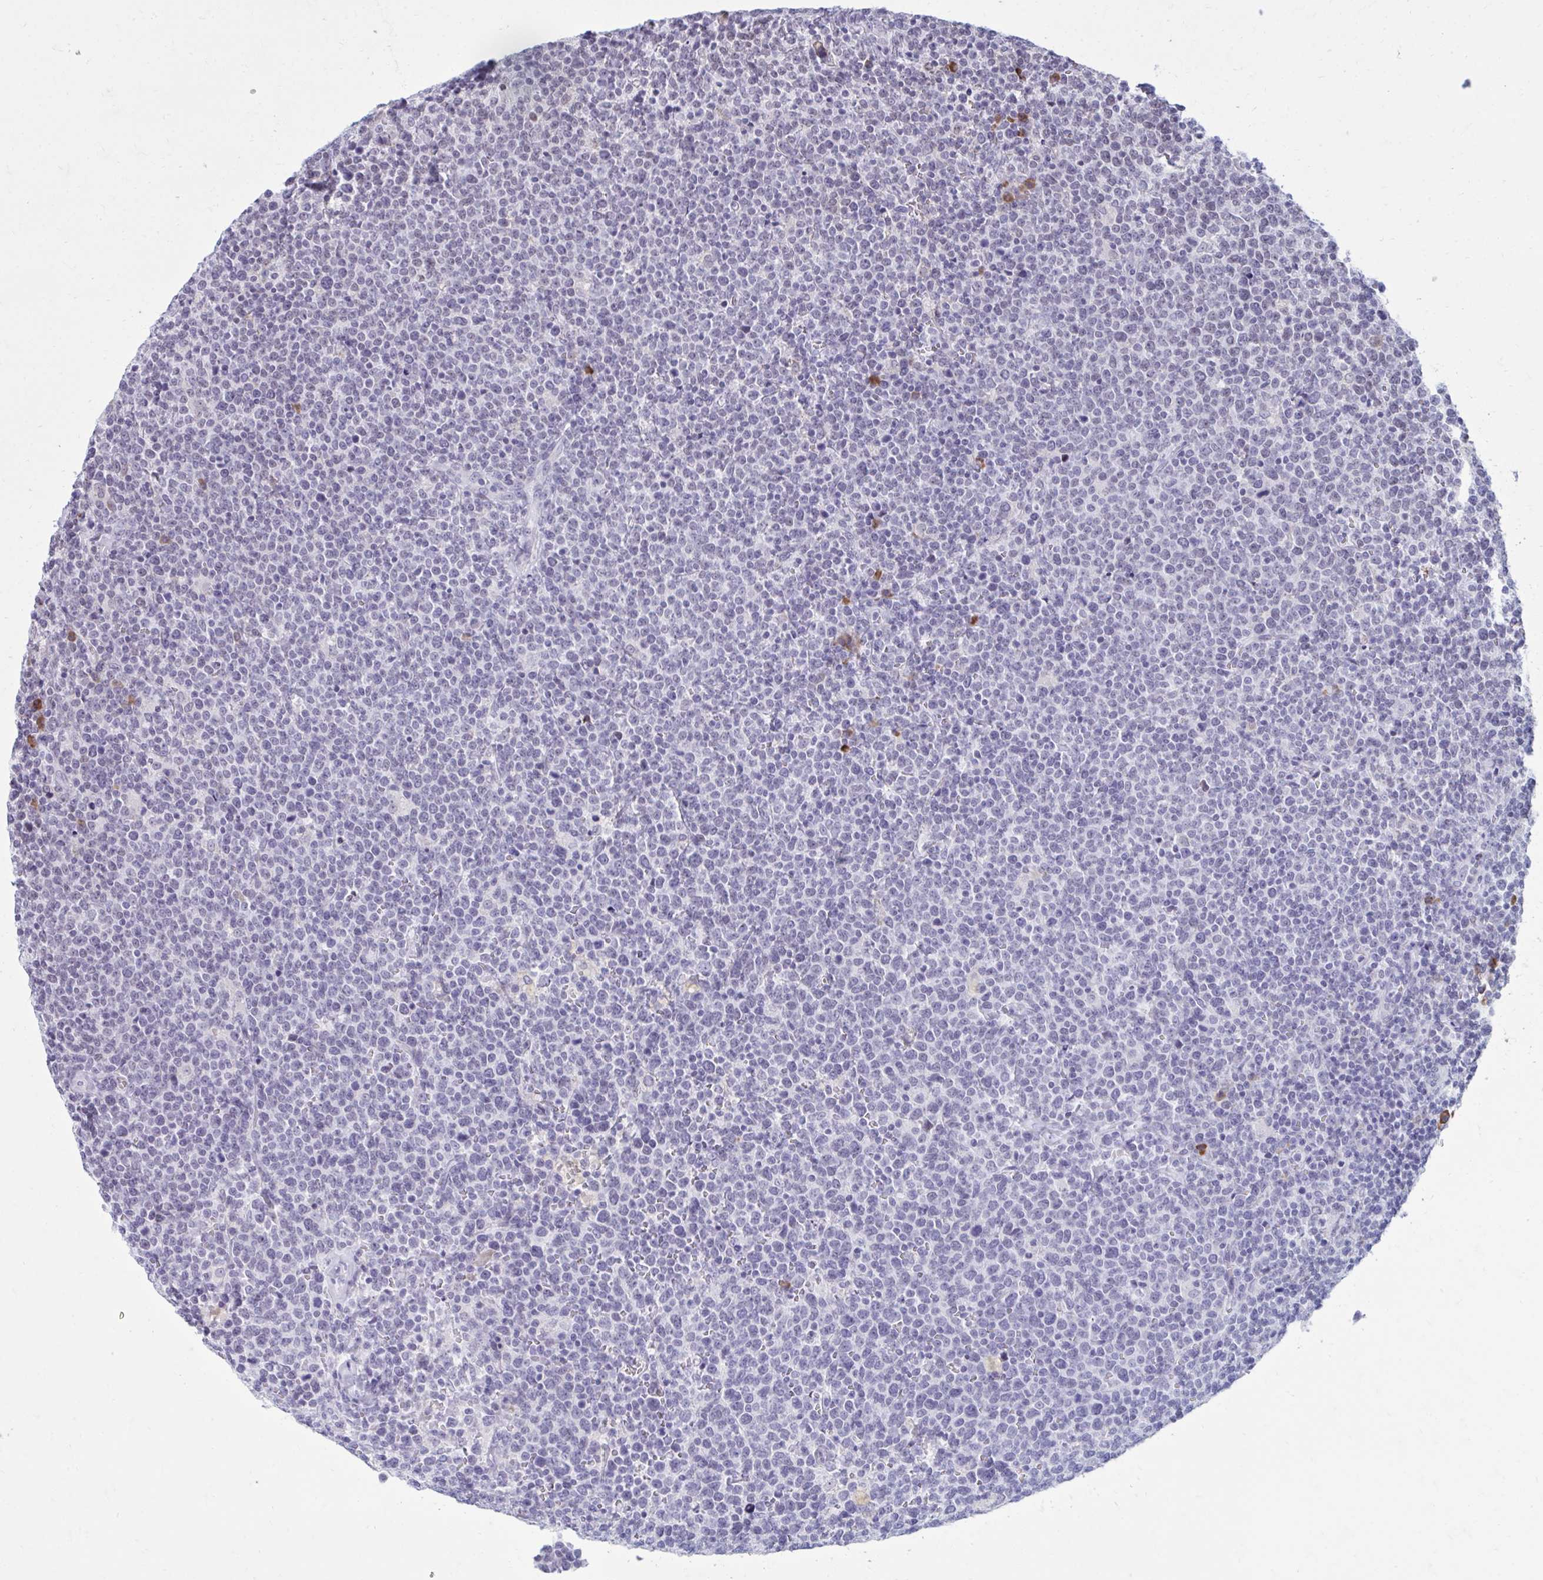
{"staining": {"intensity": "negative", "quantity": "none", "location": "none"}, "tissue": "lymphoma", "cell_type": "Tumor cells", "image_type": "cancer", "snomed": [{"axis": "morphology", "description": "Malignant lymphoma, non-Hodgkin's type, High grade"}, {"axis": "topography", "description": "Lymph node"}], "caption": "DAB immunohistochemical staining of human lymphoma reveals no significant expression in tumor cells.", "gene": "PROSER1", "patient": {"sex": "male", "age": 61}}